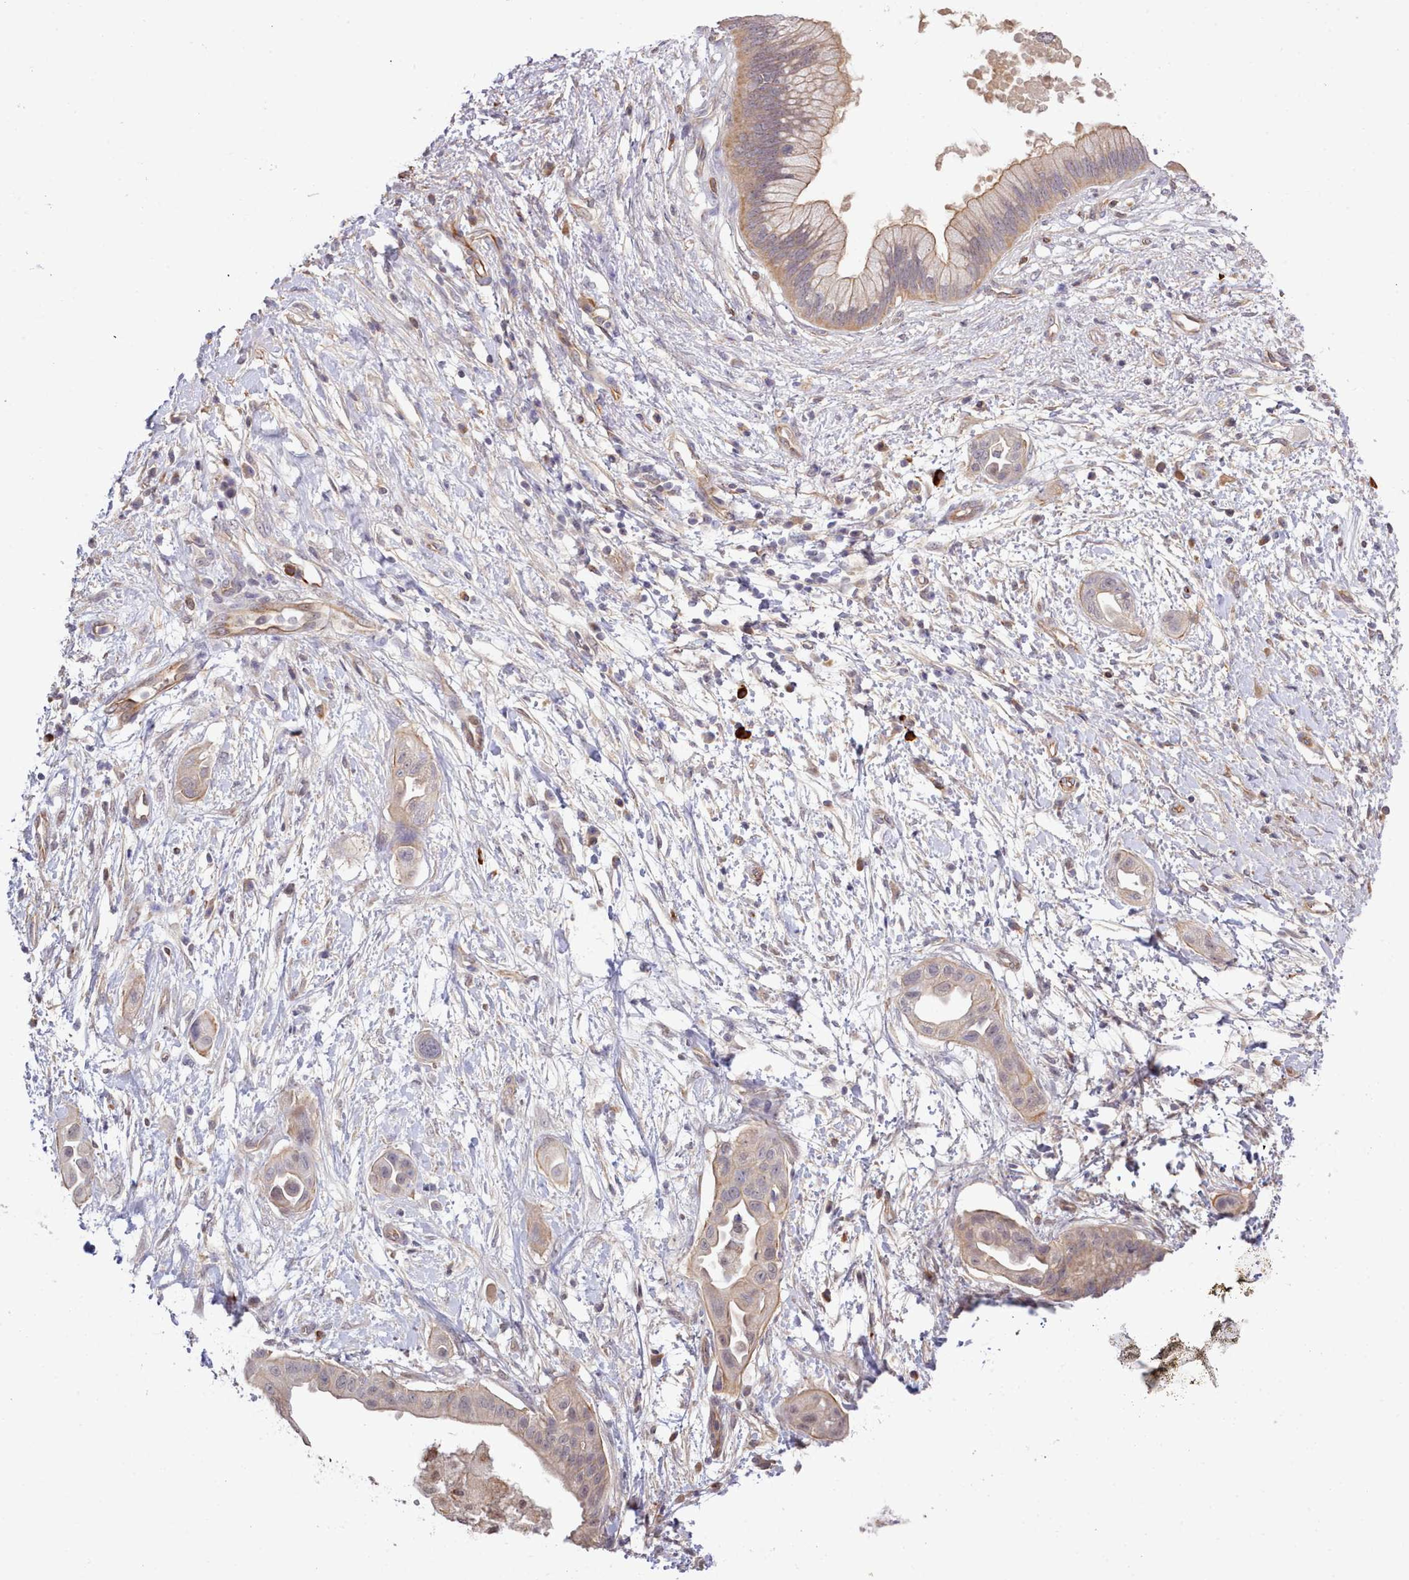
{"staining": {"intensity": "moderate", "quantity": "25%-75%", "location": "cytoplasmic/membranous"}, "tissue": "pancreatic cancer", "cell_type": "Tumor cells", "image_type": "cancer", "snomed": [{"axis": "morphology", "description": "Adenocarcinoma, NOS"}, {"axis": "topography", "description": "Pancreas"}], "caption": "Approximately 25%-75% of tumor cells in human pancreatic adenocarcinoma exhibit moderate cytoplasmic/membranous protein expression as visualized by brown immunohistochemical staining.", "gene": "ZC3H13", "patient": {"sex": "male", "age": 68}}